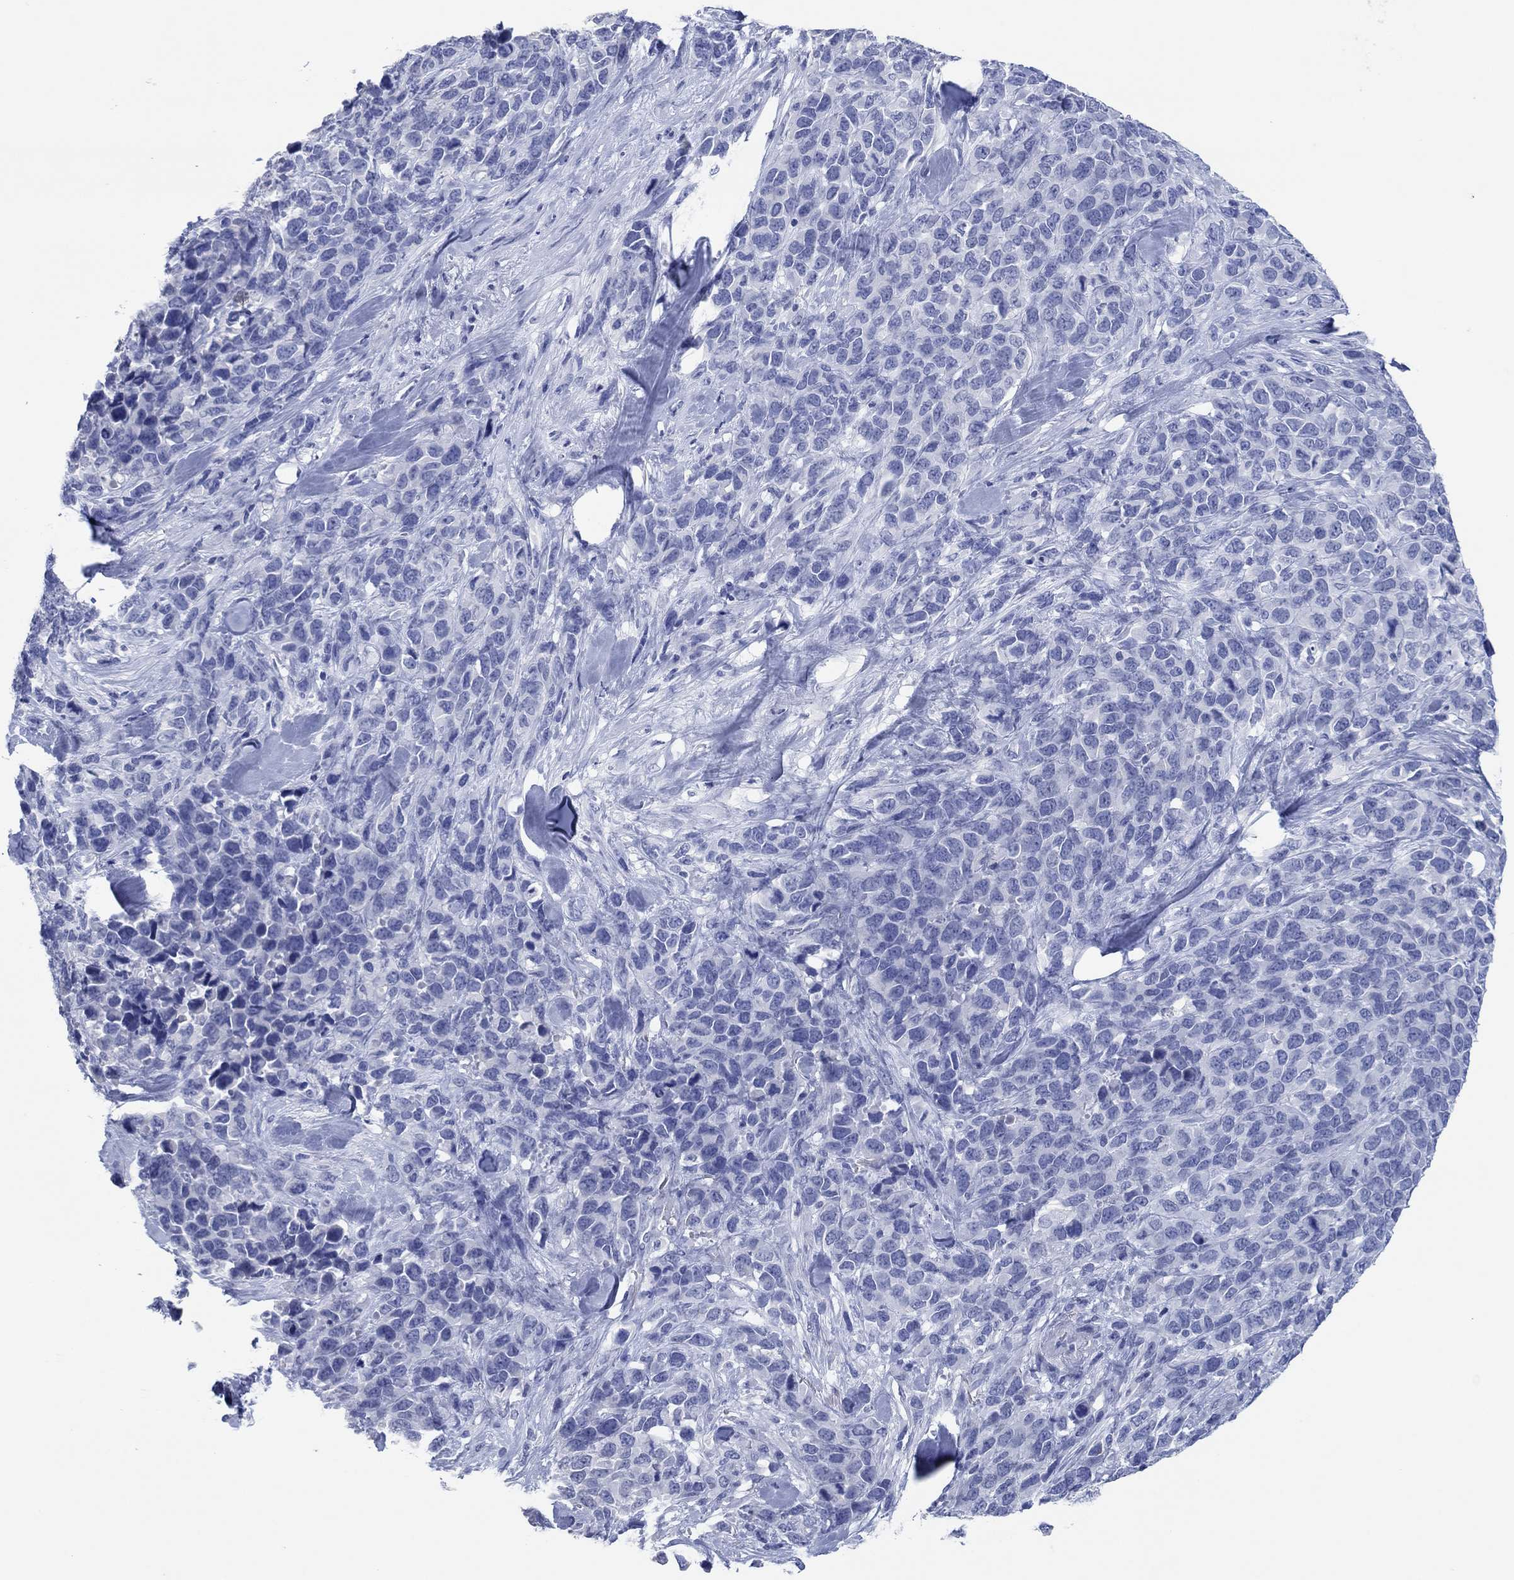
{"staining": {"intensity": "negative", "quantity": "none", "location": "none"}, "tissue": "melanoma", "cell_type": "Tumor cells", "image_type": "cancer", "snomed": [{"axis": "morphology", "description": "Malignant melanoma, Metastatic site"}, {"axis": "topography", "description": "Skin"}], "caption": "Immunohistochemistry (IHC) photomicrograph of neoplastic tissue: malignant melanoma (metastatic site) stained with DAB (3,3'-diaminobenzidine) shows no significant protein positivity in tumor cells.", "gene": "POU5F1", "patient": {"sex": "male", "age": 84}}